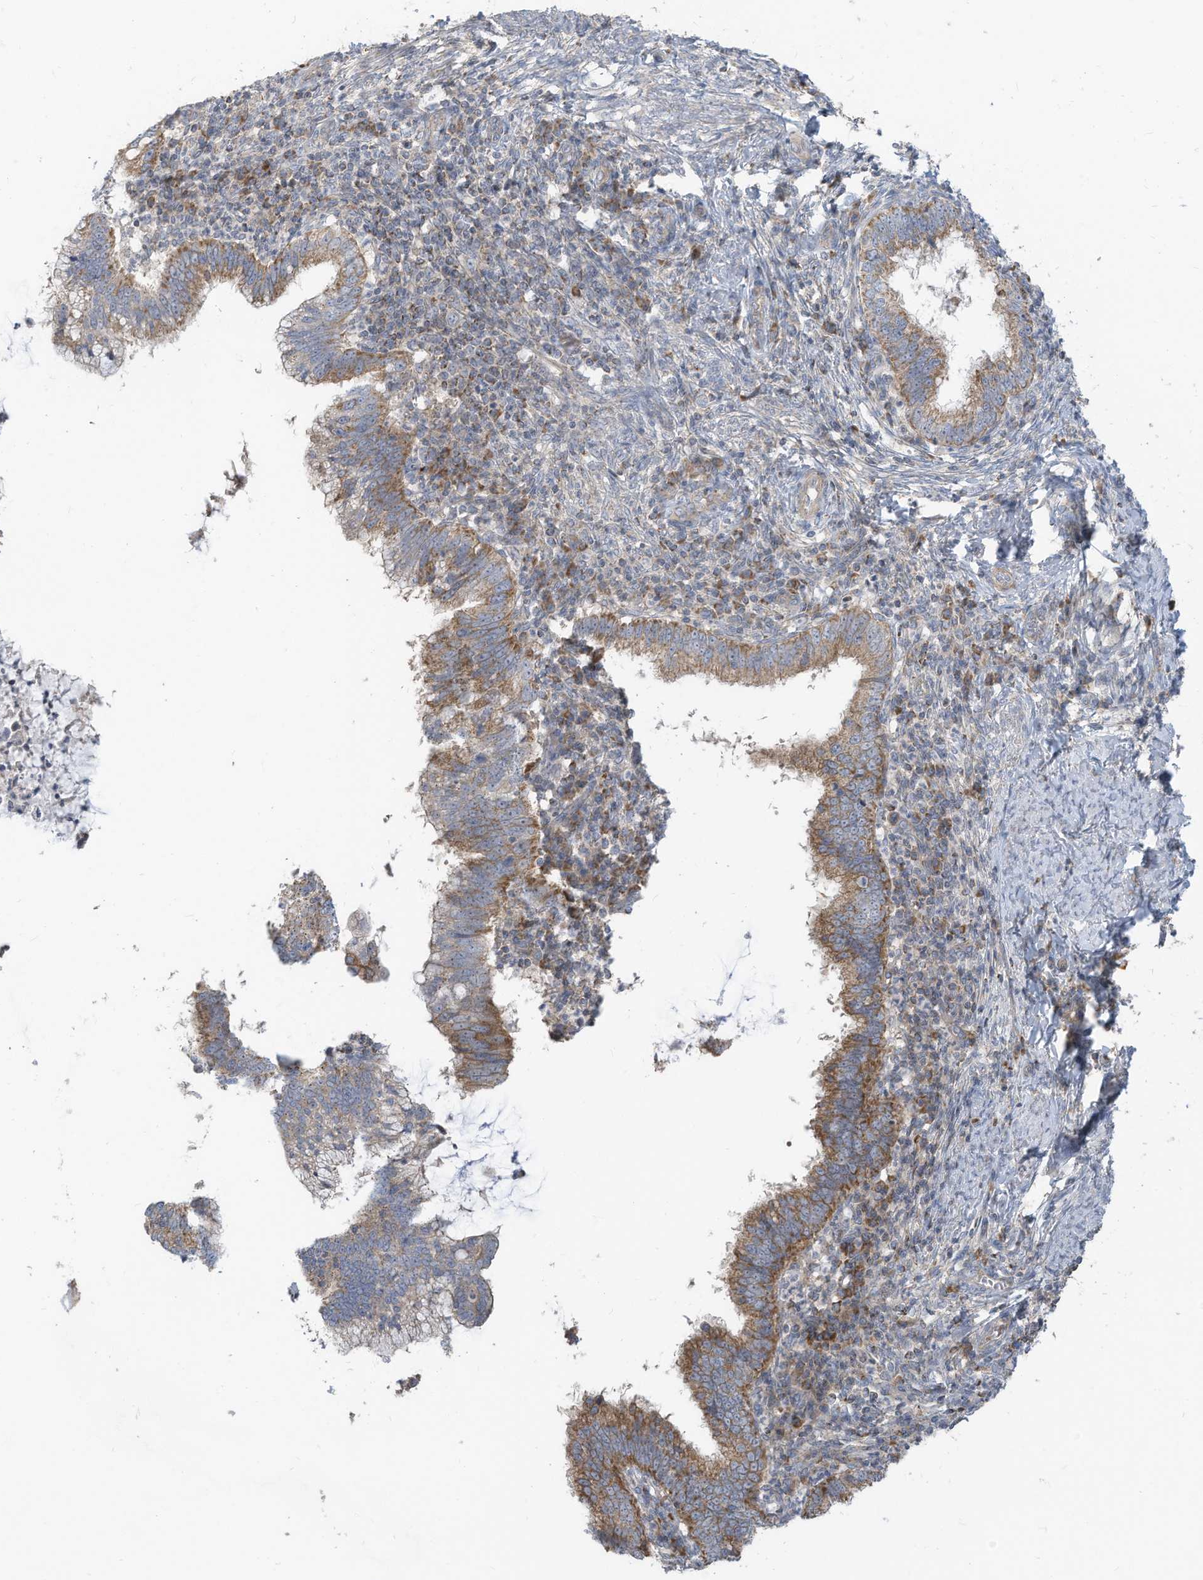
{"staining": {"intensity": "moderate", "quantity": ">75%", "location": "cytoplasmic/membranous"}, "tissue": "cervical cancer", "cell_type": "Tumor cells", "image_type": "cancer", "snomed": [{"axis": "morphology", "description": "Adenocarcinoma, NOS"}, {"axis": "topography", "description": "Cervix"}], "caption": "Immunohistochemistry (IHC) photomicrograph of adenocarcinoma (cervical) stained for a protein (brown), which shows medium levels of moderate cytoplasmic/membranous positivity in about >75% of tumor cells.", "gene": "GTPBP2", "patient": {"sex": "female", "age": 36}}